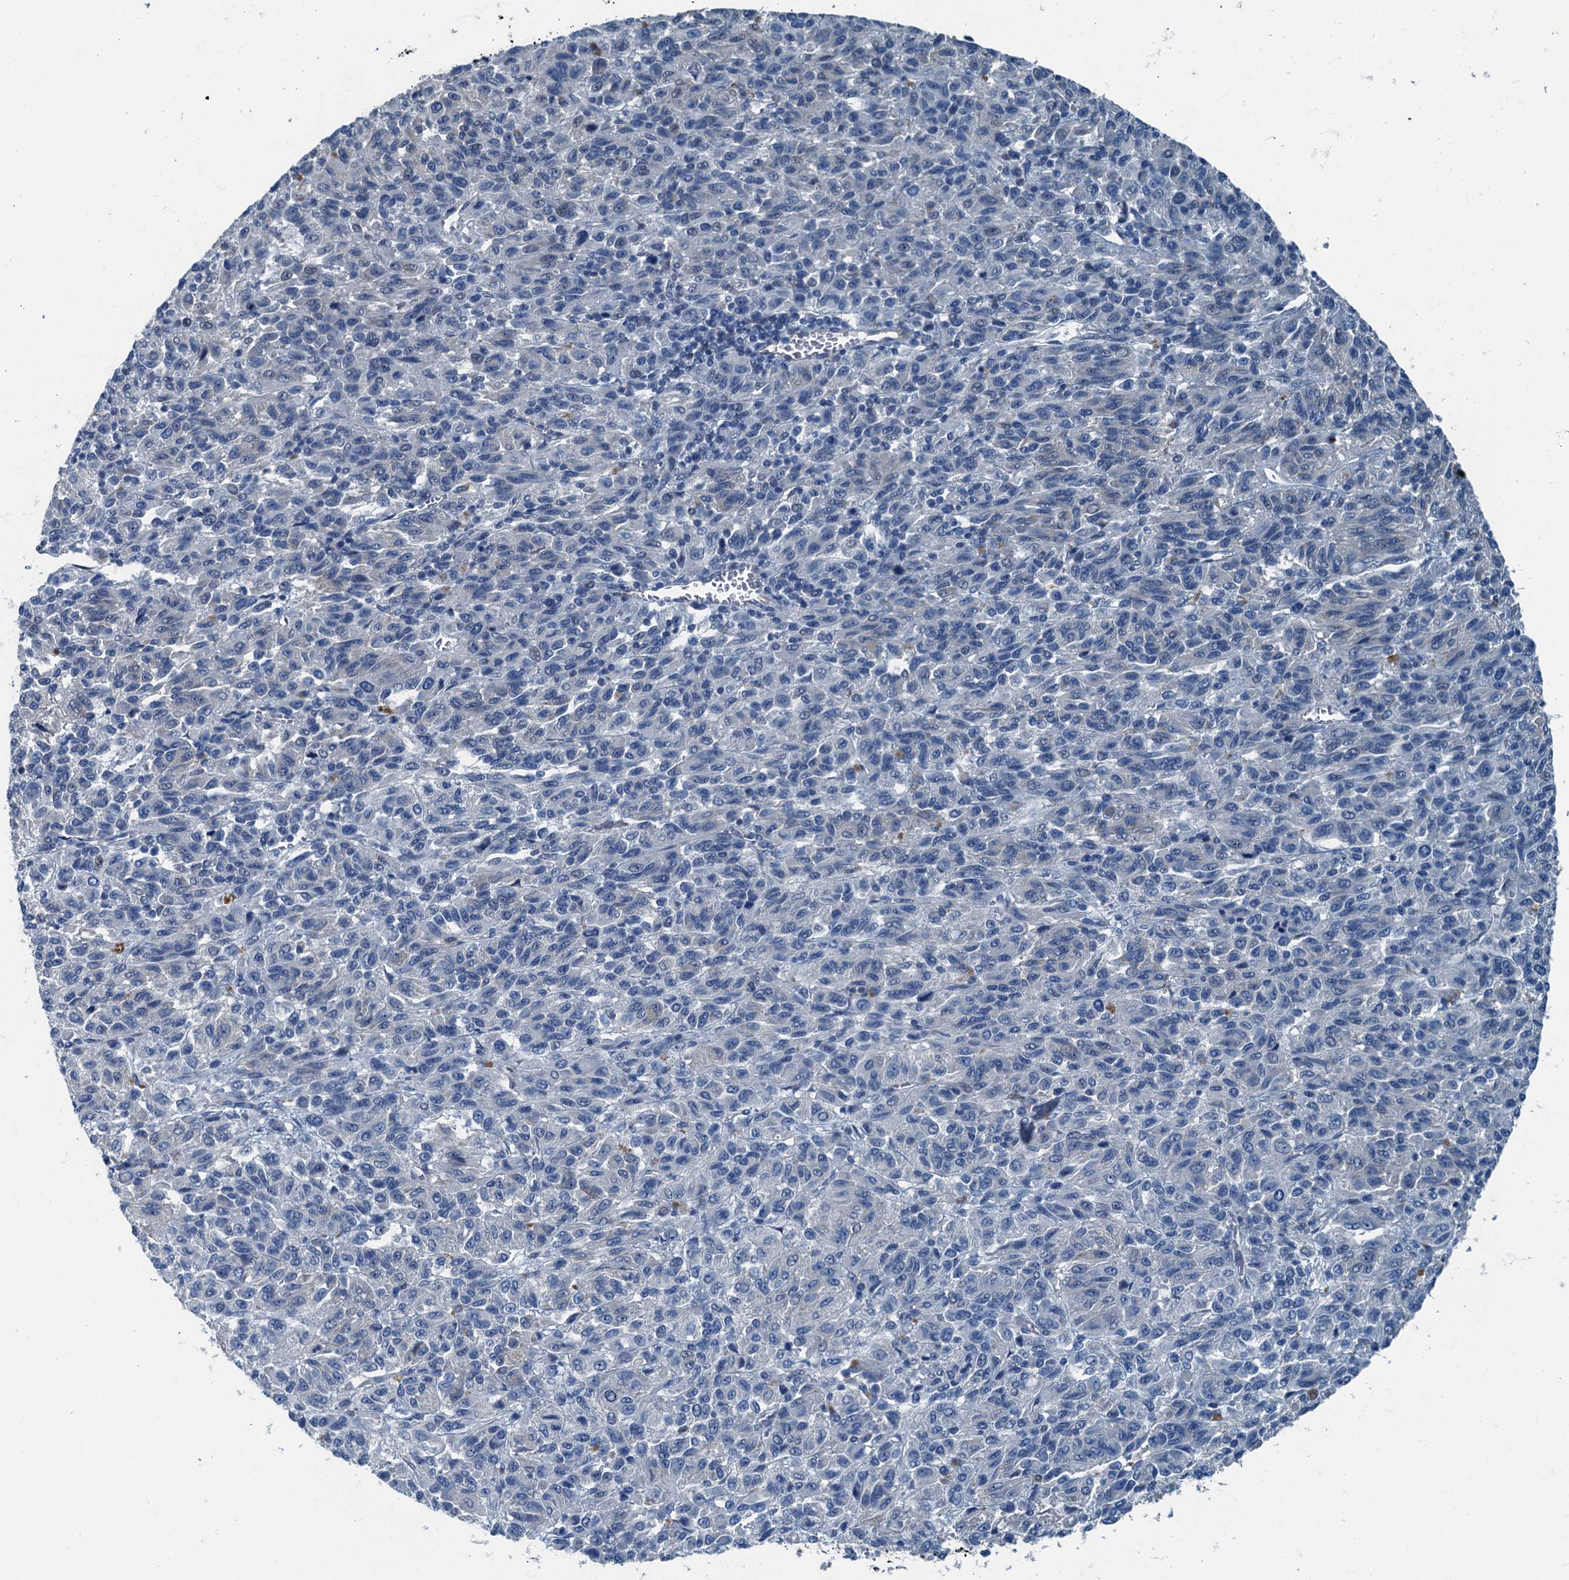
{"staining": {"intensity": "negative", "quantity": "none", "location": "none"}, "tissue": "melanoma", "cell_type": "Tumor cells", "image_type": "cancer", "snomed": [{"axis": "morphology", "description": "Malignant melanoma, Metastatic site"}, {"axis": "topography", "description": "Lung"}], "caption": "Immunohistochemistry photomicrograph of neoplastic tissue: malignant melanoma (metastatic site) stained with DAB exhibits no significant protein staining in tumor cells. (Stains: DAB (3,3'-diaminobenzidine) immunohistochemistry (IHC) with hematoxylin counter stain, Microscopy: brightfield microscopy at high magnification).", "gene": "GFOD2", "patient": {"sex": "male", "age": 64}}